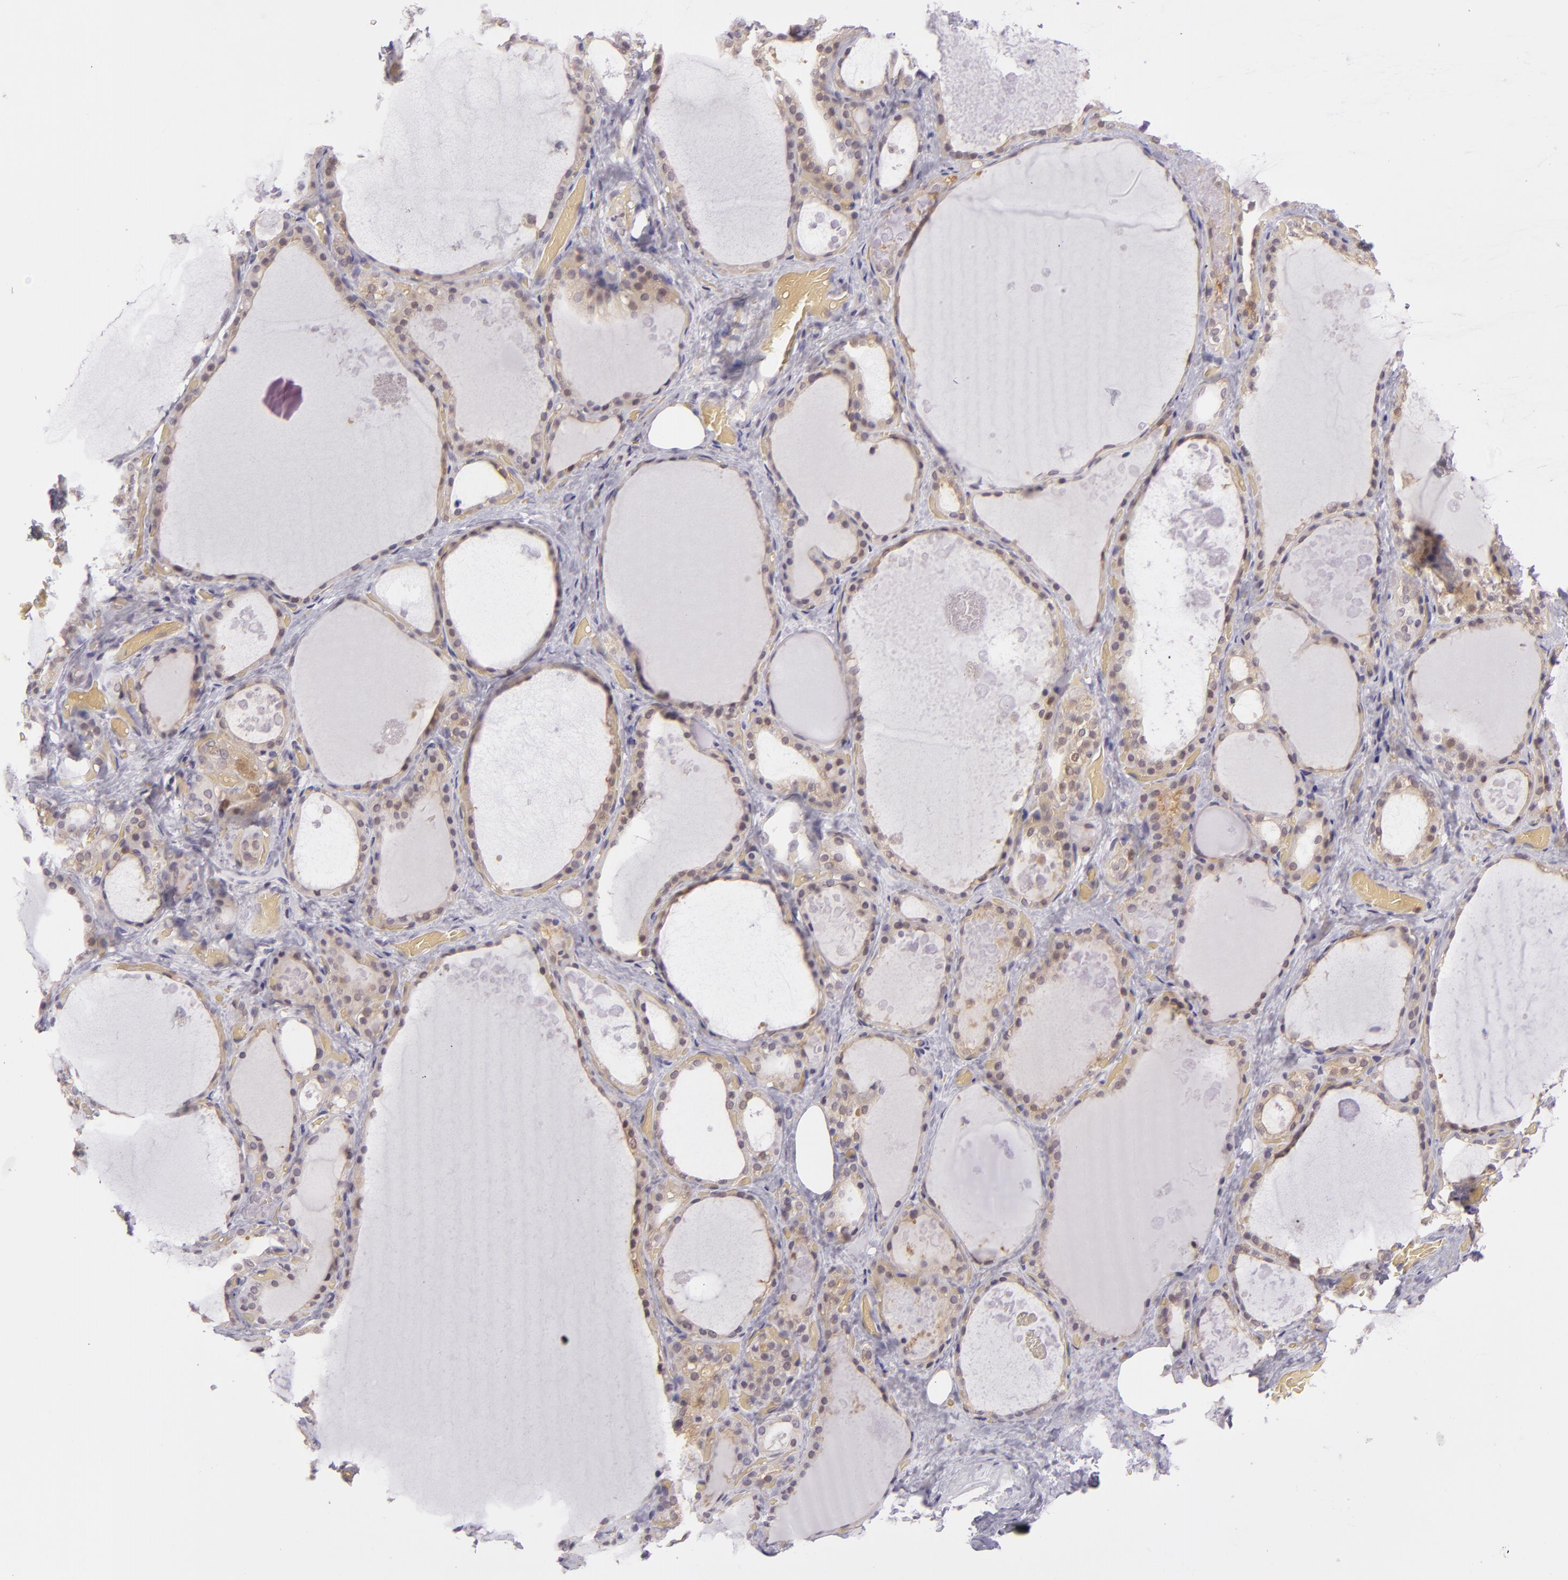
{"staining": {"intensity": "negative", "quantity": "none", "location": "none"}, "tissue": "thyroid gland", "cell_type": "Glandular cells", "image_type": "normal", "snomed": [{"axis": "morphology", "description": "Normal tissue, NOS"}, {"axis": "topography", "description": "Thyroid gland"}], "caption": "Immunohistochemical staining of unremarkable thyroid gland shows no significant staining in glandular cells.", "gene": "HSPH1", "patient": {"sex": "male", "age": 61}}